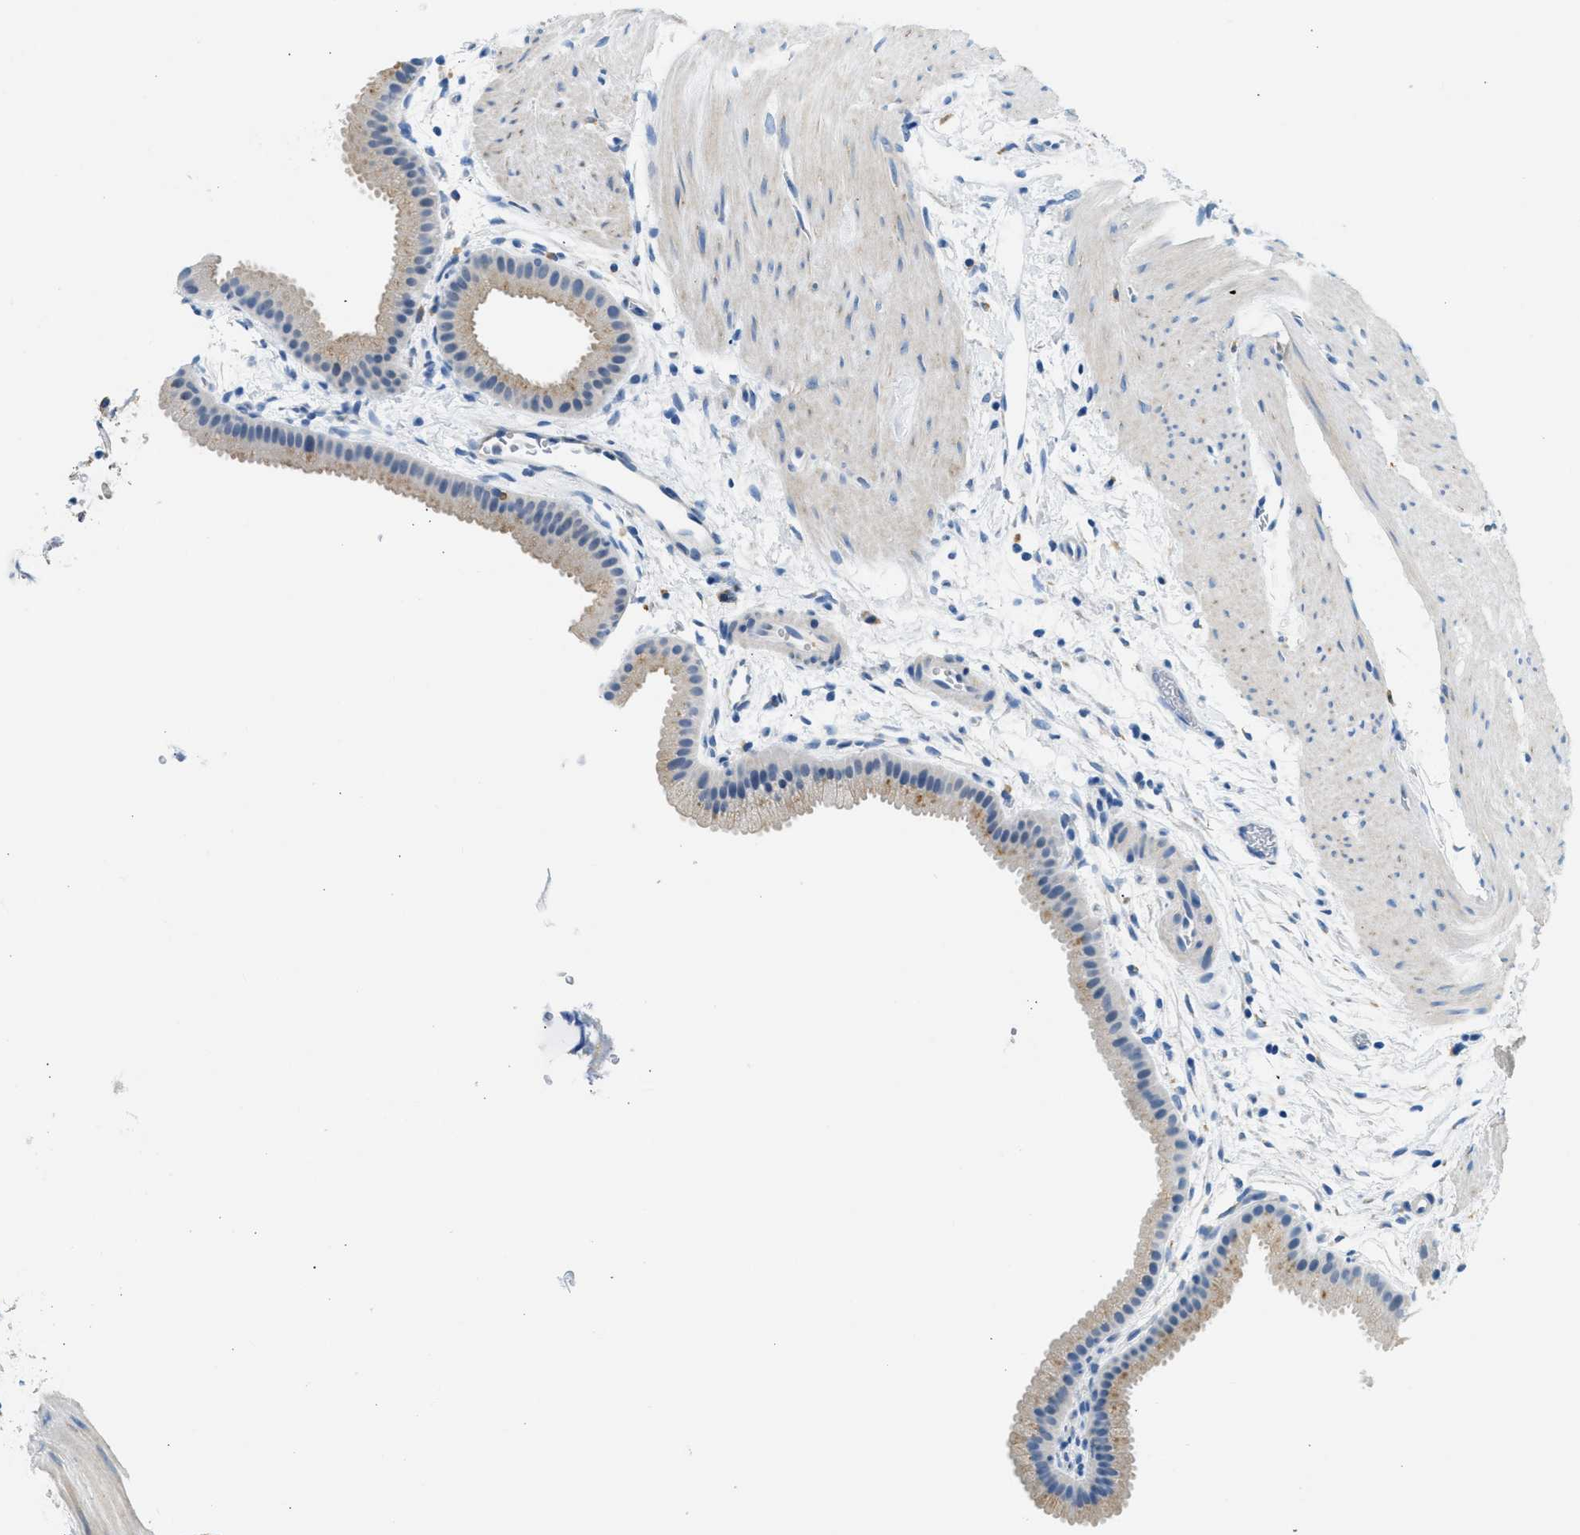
{"staining": {"intensity": "moderate", "quantity": "25%-75%", "location": "cytoplasmic/membranous"}, "tissue": "gallbladder", "cell_type": "Glandular cells", "image_type": "normal", "snomed": [{"axis": "morphology", "description": "Normal tissue, NOS"}, {"axis": "topography", "description": "Gallbladder"}], "caption": "A brown stain shows moderate cytoplasmic/membranous positivity of a protein in glandular cells of unremarkable gallbladder.", "gene": "CLDN18", "patient": {"sex": "female", "age": 64}}